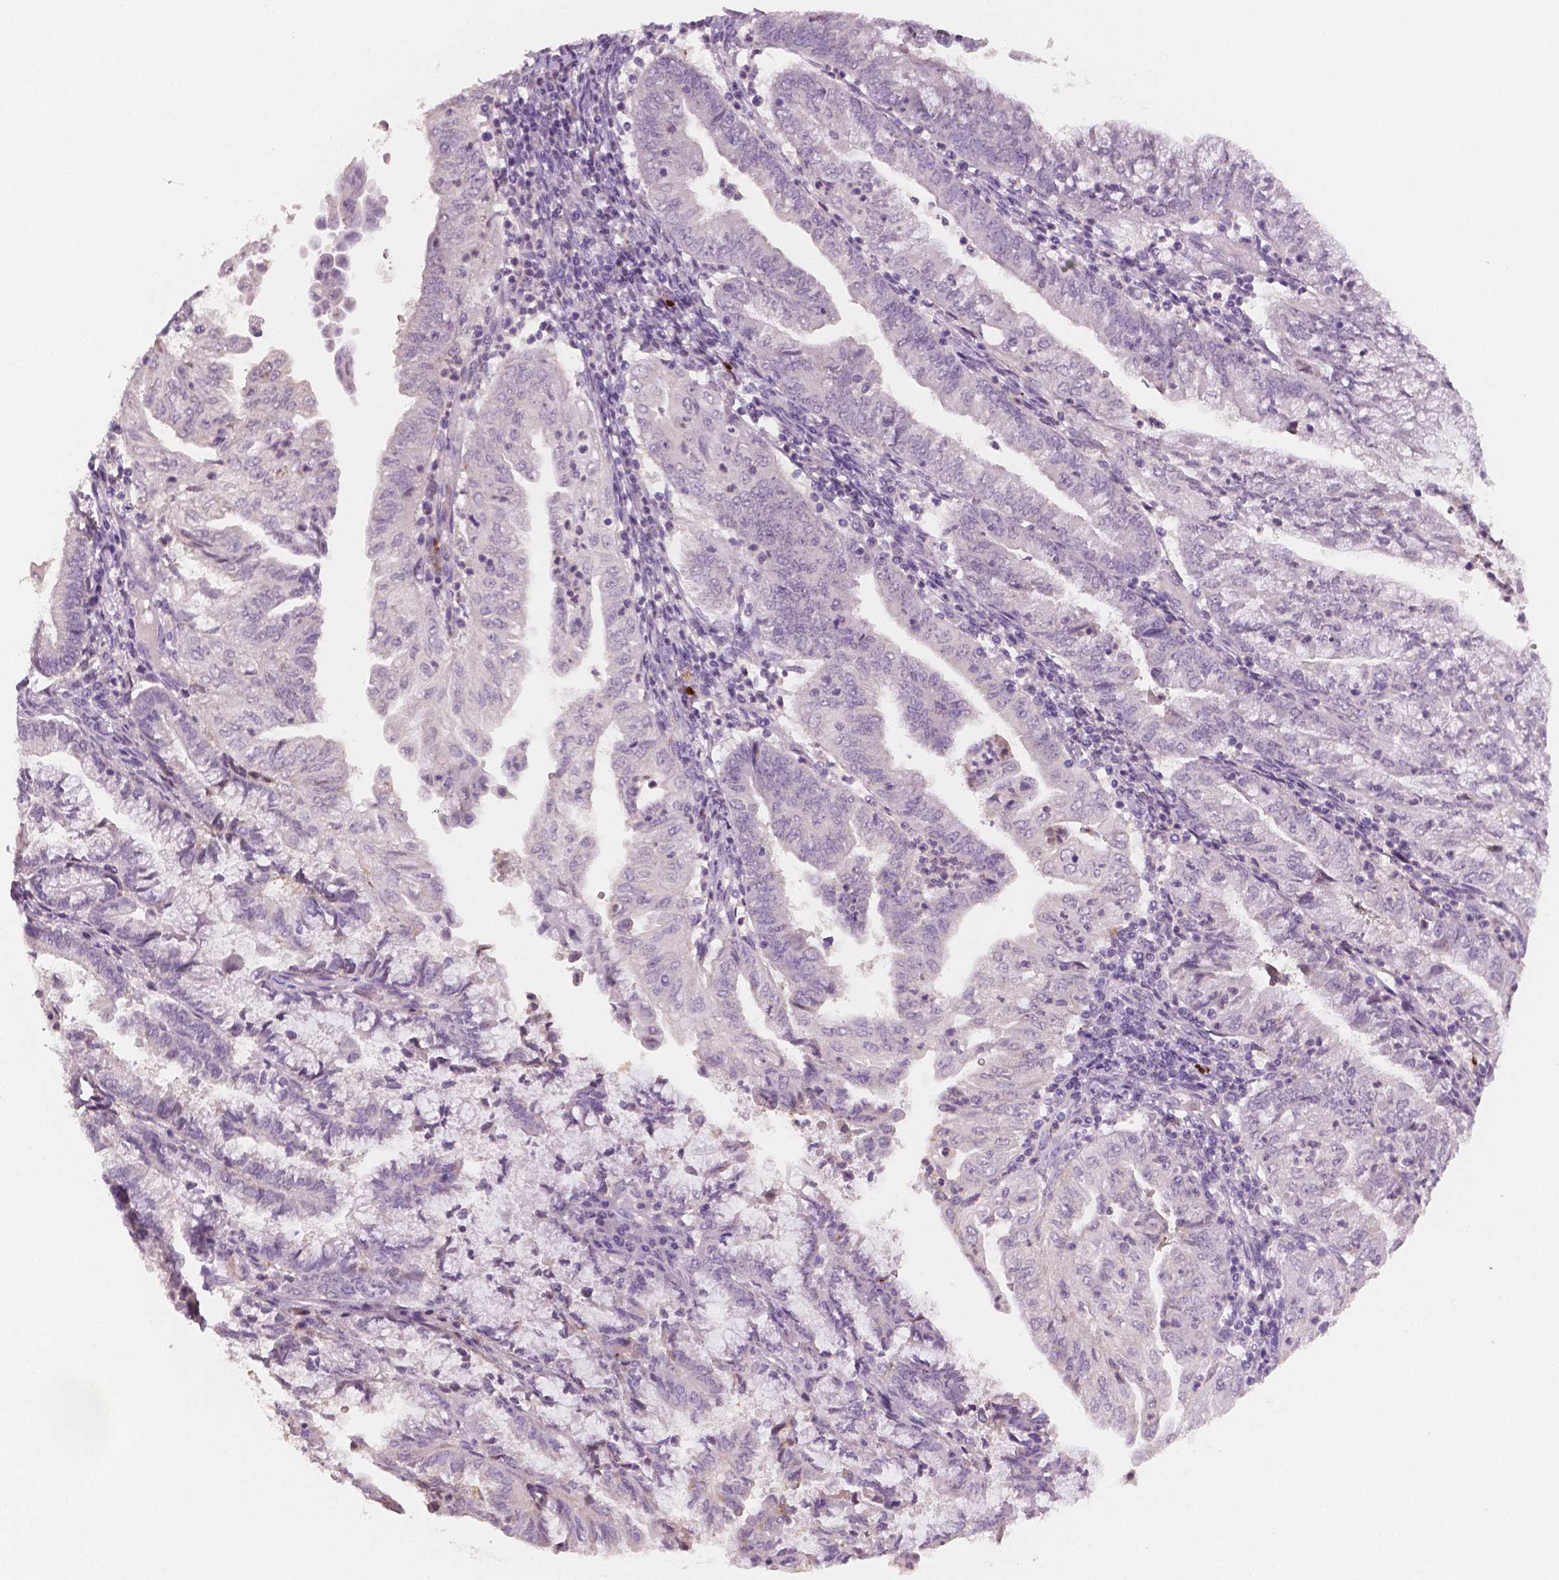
{"staining": {"intensity": "negative", "quantity": "none", "location": "none"}, "tissue": "endometrial cancer", "cell_type": "Tumor cells", "image_type": "cancer", "snomed": [{"axis": "morphology", "description": "Adenocarcinoma, NOS"}, {"axis": "topography", "description": "Endometrium"}], "caption": "The IHC image has no significant staining in tumor cells of endometrial cancer (adenocarcinoma) tissue.", "gene": "APOA4", "patient": {"sex": "female", "age": 55}}